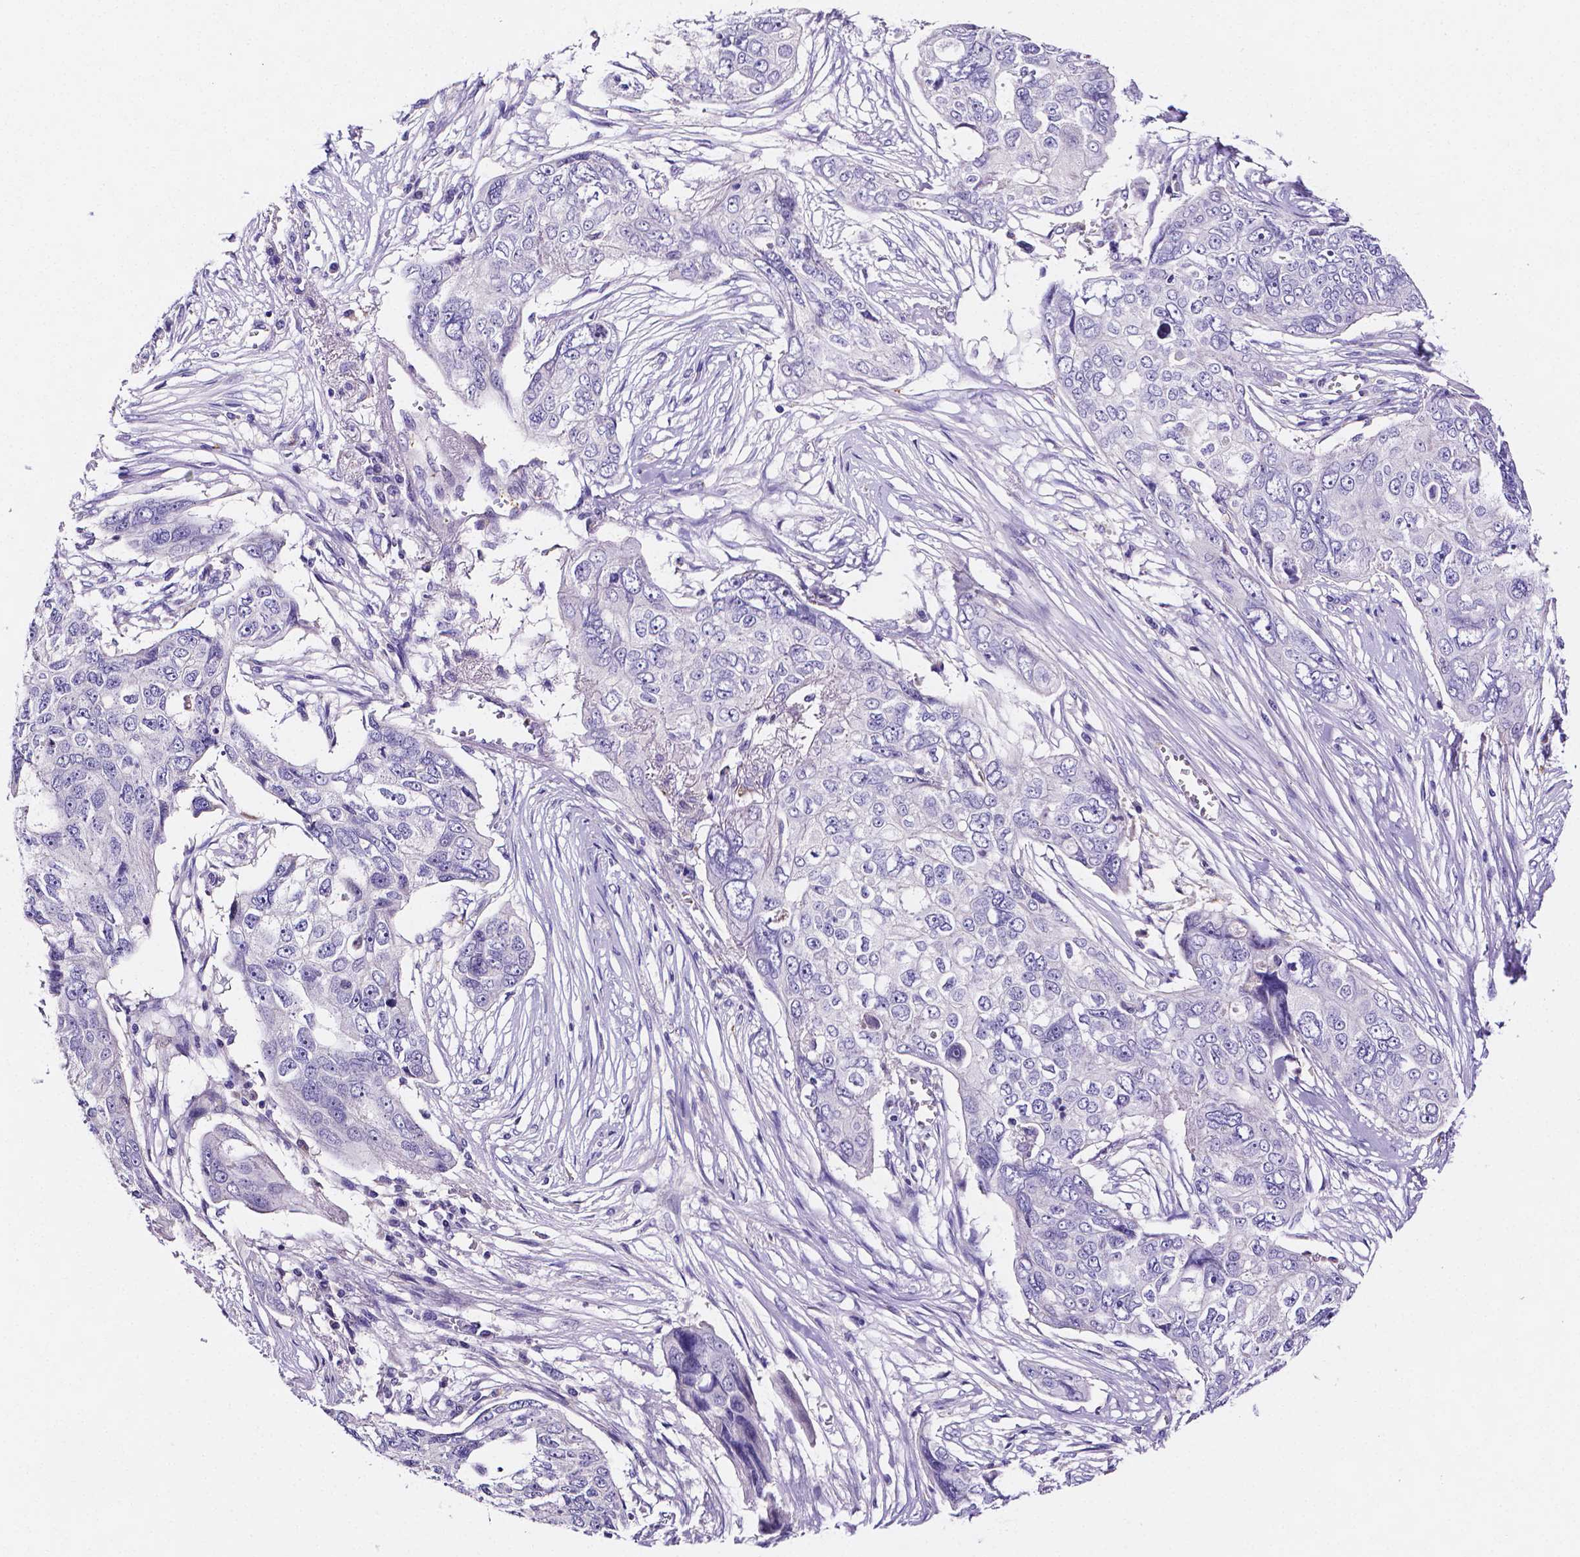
{"staining": {"intensity": "negative", "quantity": "none", "location": "none"}, "tissue": "colorectal cancer", "cell_type": "Tumor cells", "image_type": "cancer", "snomed": [{"axis": "morphology", "description": "Adenocarcinoma, NOS"}, {"axis": "topography", "description": "Colon"}], "caption": "Immunohistochemistry (IHC) of human colorectal adenocarcinoma exhibits no staining in tumor cells.", "gene": "NRGN", "patient": {"sex": "male", "age": 62}}